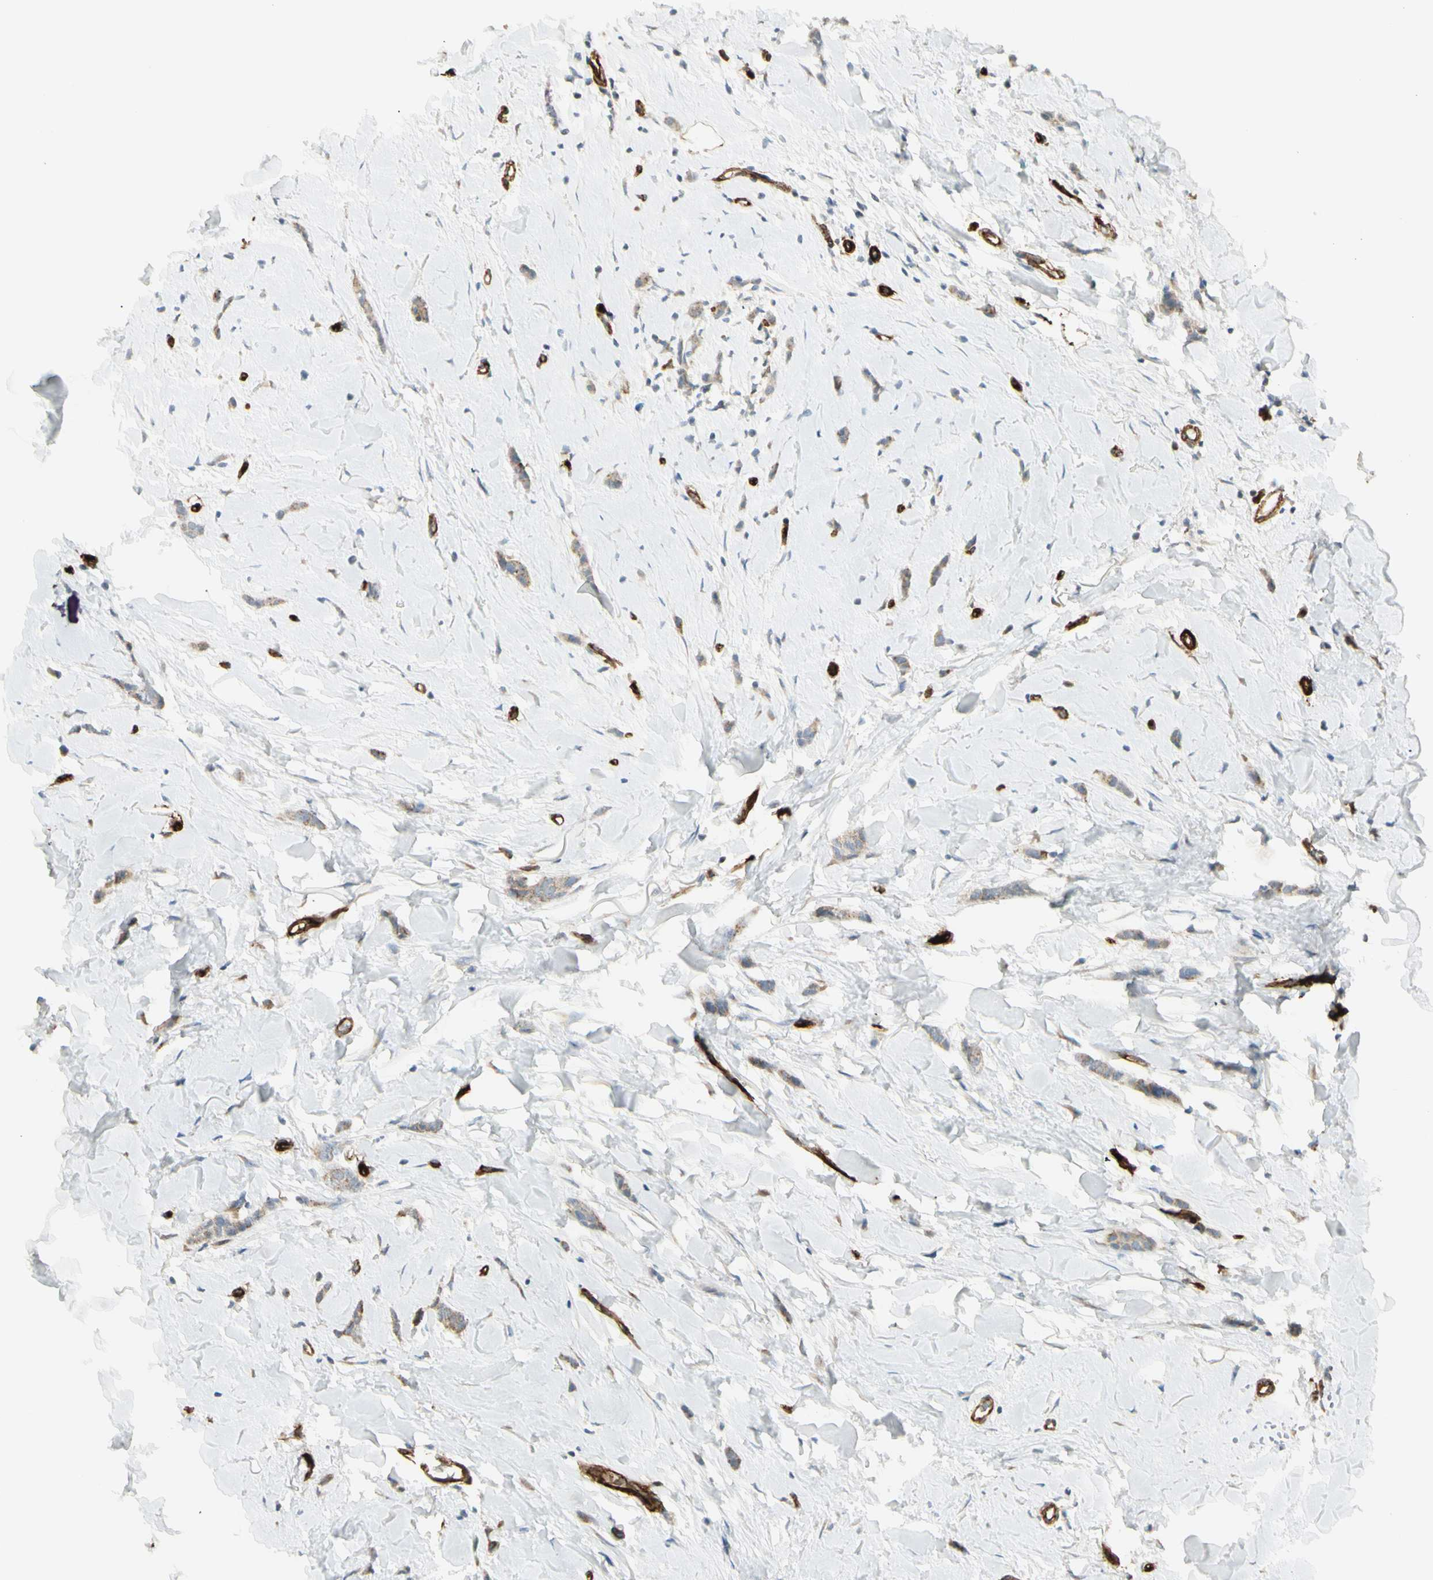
{"staining": {"intensity": "weak", "quantity": "<25%", "location": "cytoplasmic/membranous"}, "tissue": "breast cancer", "cell_type": "Tumor cells", "image_type": "cancer", "snomed": [{"axis": "morphology", "description": "Lobular carcinoma"}, {"axis": "topography", "description": "Skin"}, {"axis": "topography", "description": "Breast"}], "caption": "Breast cancer stained for a protein using immunohistochemistry shows no staining tumor cells.", "gene": "MCAM", "patient": {"sex": "female", "age": 46}}